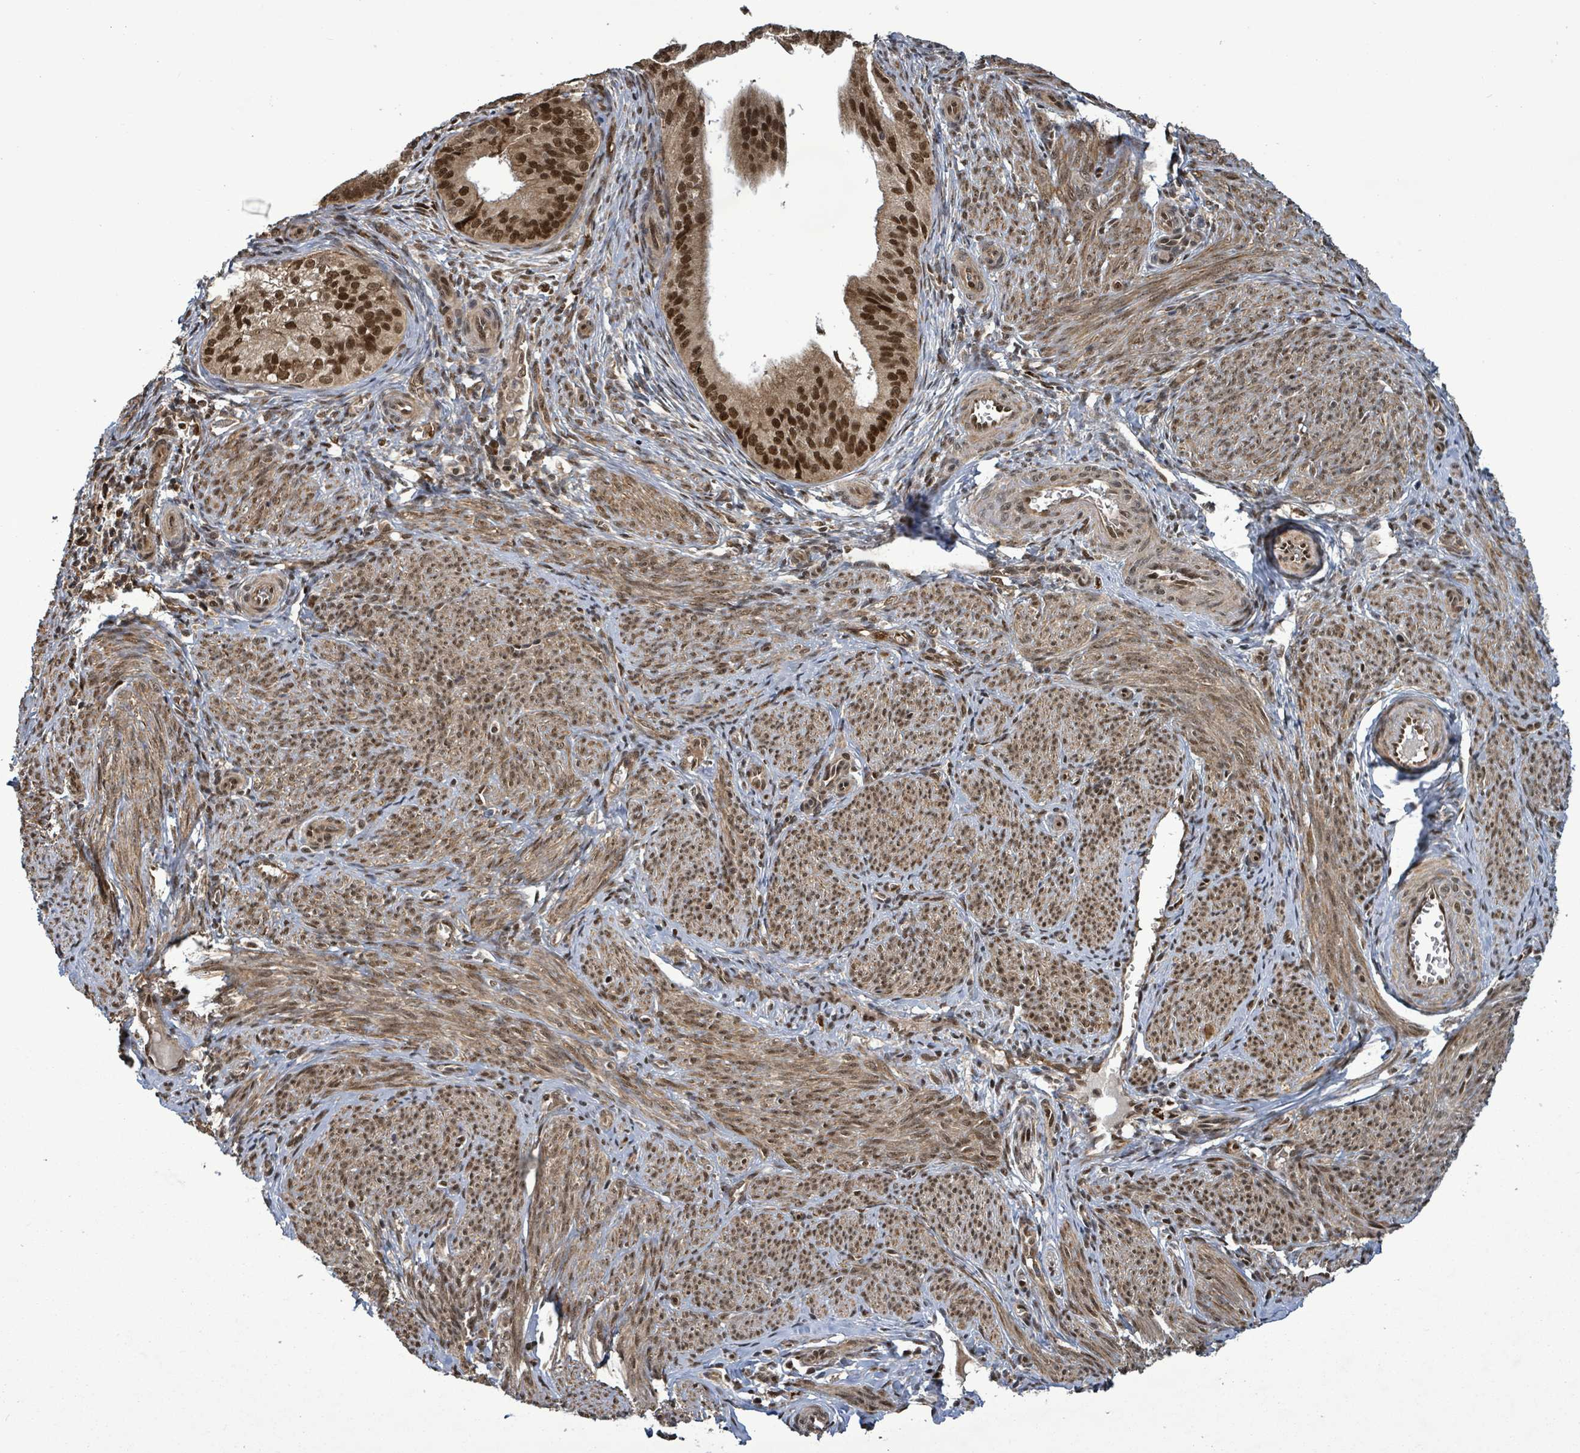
{"staining": {"intensity": "moderate", "quantity": ">75%", "location": "nuclear"}, "tissue": "endometrial cancer", "cell_type": "Tumor cells", "image_type": "cancer", "snomed": [{"axis": "morphology", "description": "Adenocarcinoma, NOS"}, {"axis": "topography", "description": "Endometrium"}], "caption": "Endometrial cancer tissue displays moderate nuclear staining in approximately >75% of tumor cells, visualized by immunohistochemistry. The staining was performed using DAB, with brown indicating positive protein expression. Nuclei are stained blue with hematoxylin.", "gene": "PATZ1", "patient": {"sex": "female", "age": 50}}